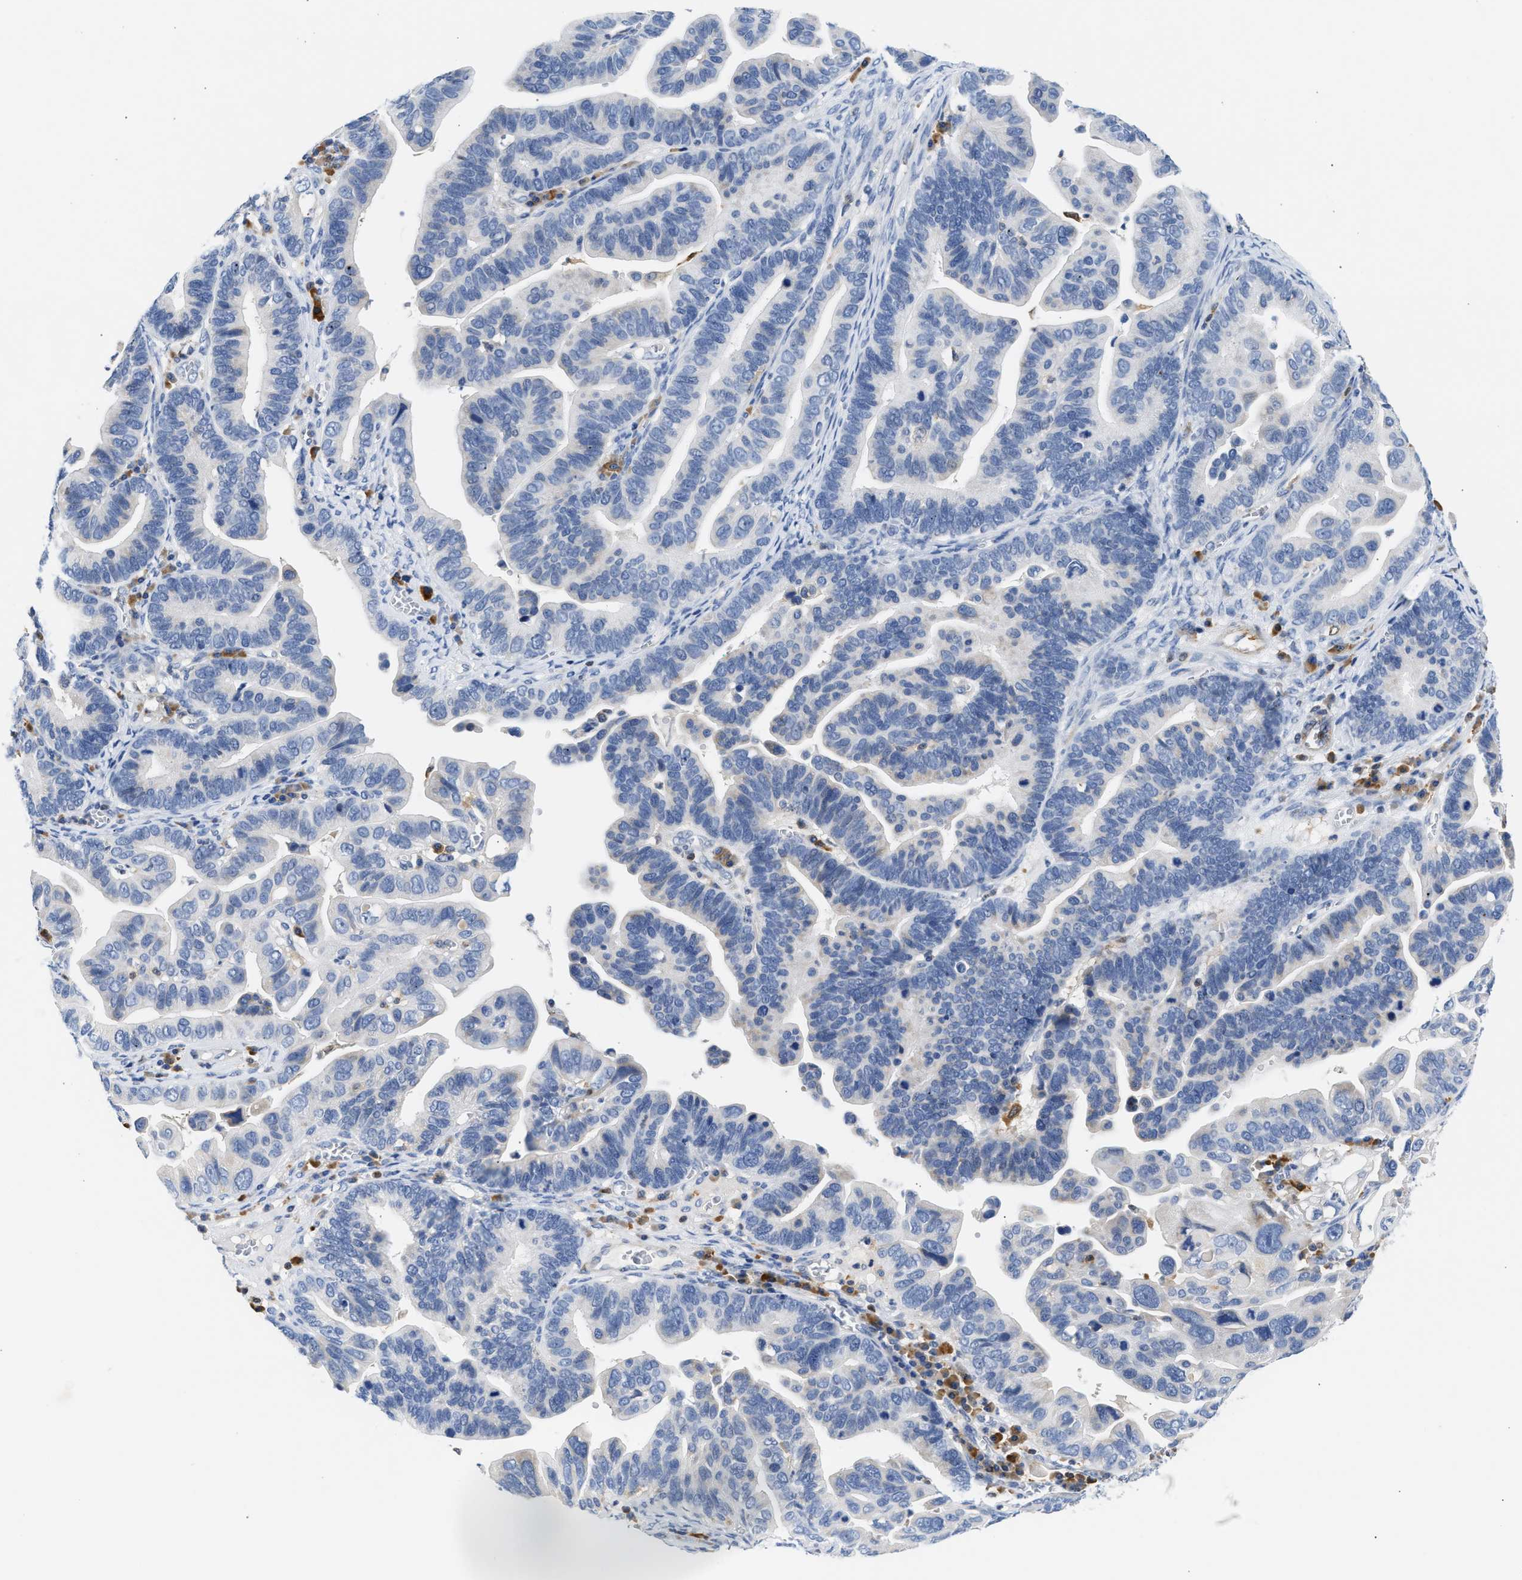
{"staining": {"intensity": "negative", "quantity": "none", "location": "none"}, "tissue": "ovarian cancer", "cell_type": "Tumor cells", "image_type": "cancer", "snomed": [{"axis": "morphology", "description": "Cystadenocarcinoma, serous, NOS"}, {"axis": "topography", "description": "Ovary"}], "caption": "Immunohistochemistry micrograph of human serous cystadenocarcinoma (ovarian) stained for a protein (brown), which displays no positivity in tumor cells.", "gene": "SLIT2", "patient": {"sex": "female", "age": 56}}